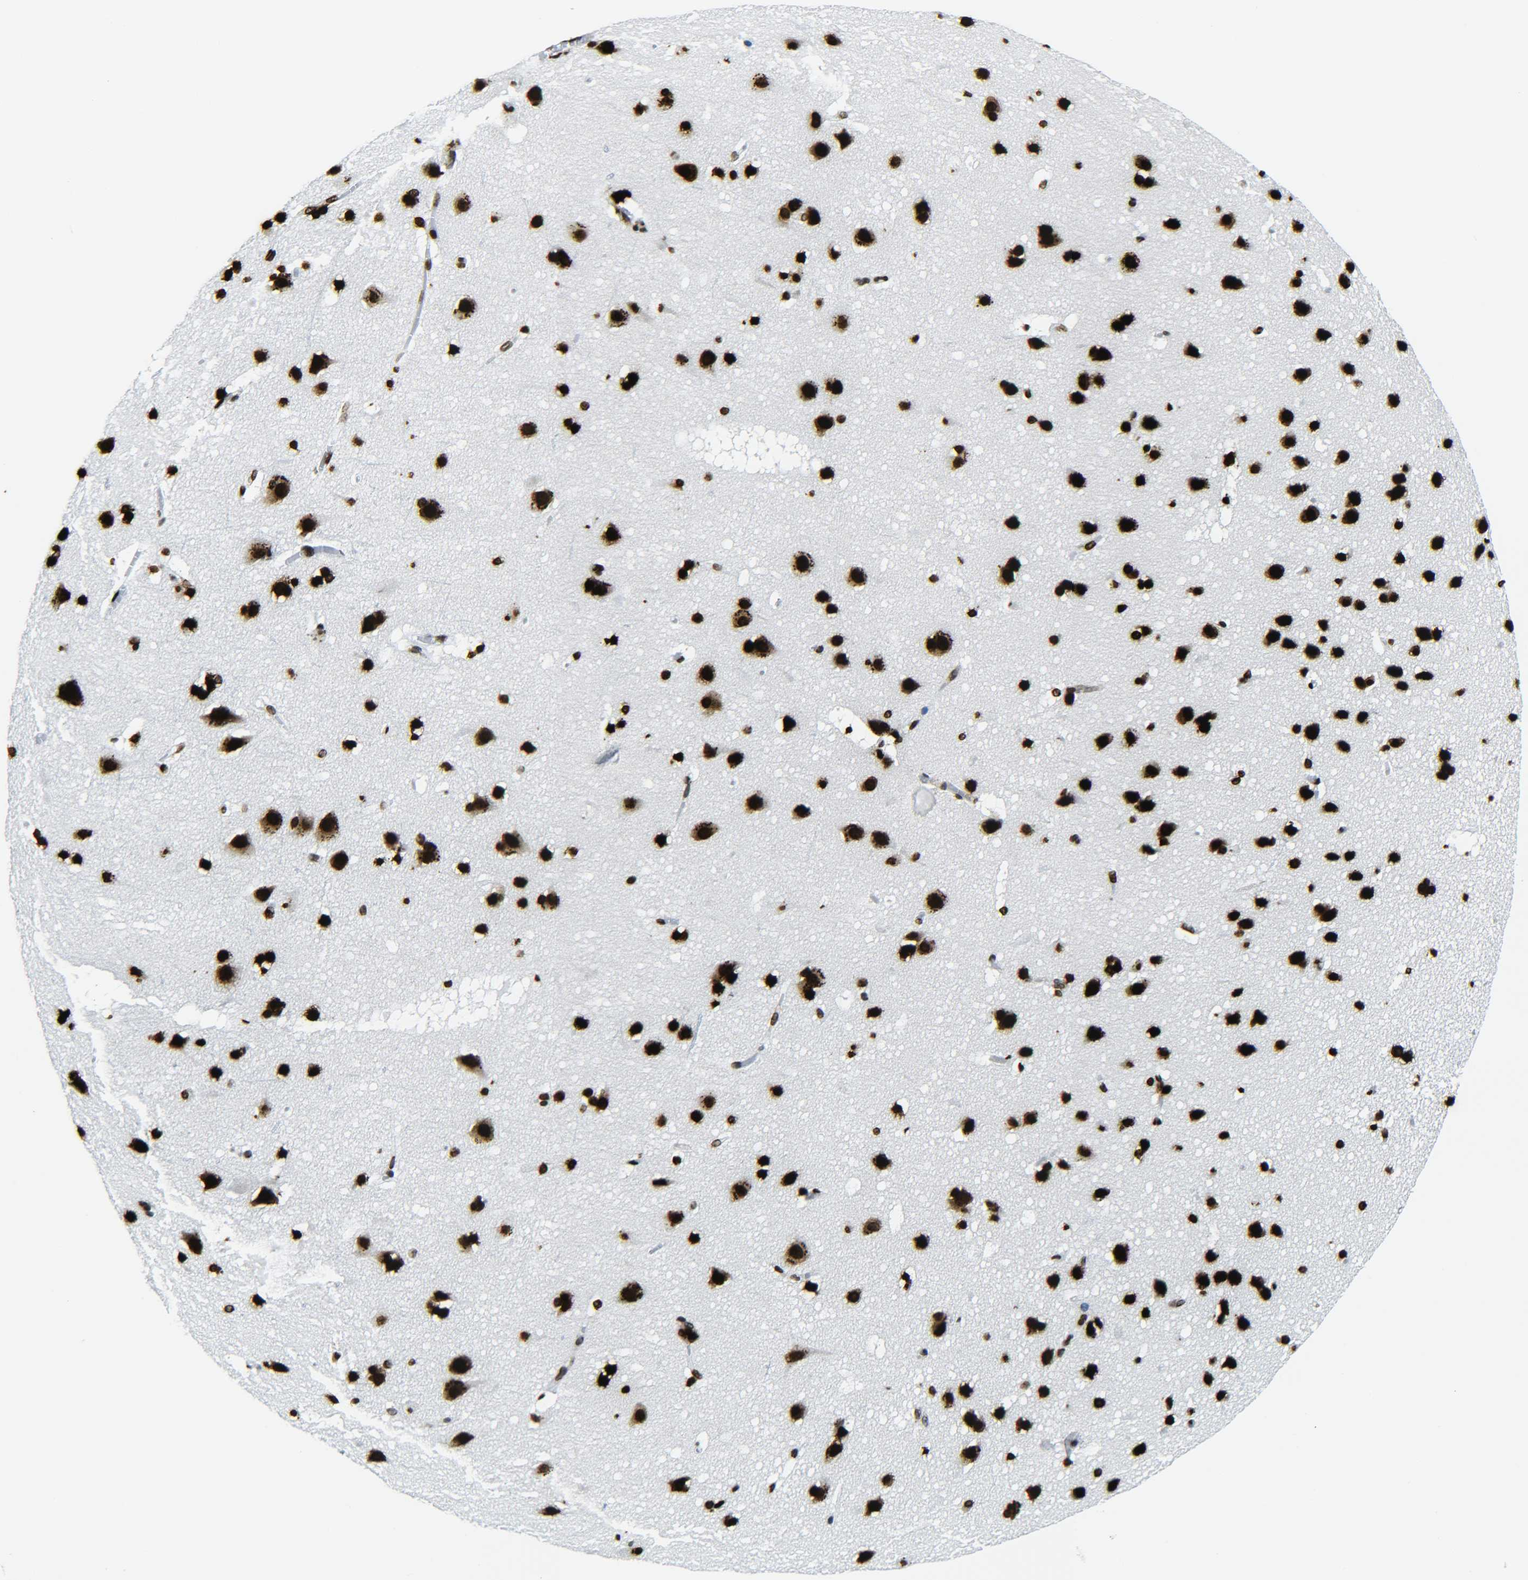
{"staining": {"intensity": "moderate", "quantity": ">75%", "location": "nuclear"}, "tissue": "cerebral cortex", "cell_type": "Endothelial cells", "image_type": "normal", "snomed": [{"axis": "morphology", "description": "Normal tissue, NOS"}, {"axis": "topography", "description": "Cerebral cortex"}], "caption": "Endothelial cells show moderate nuclear expression in about >75% of cells in normal cerebral cortex. (brown staining indicates protein expression, while blue staining denotes nuclei).", "gene": "H2AX", "patient": {"sex": "male", "age": 45}}